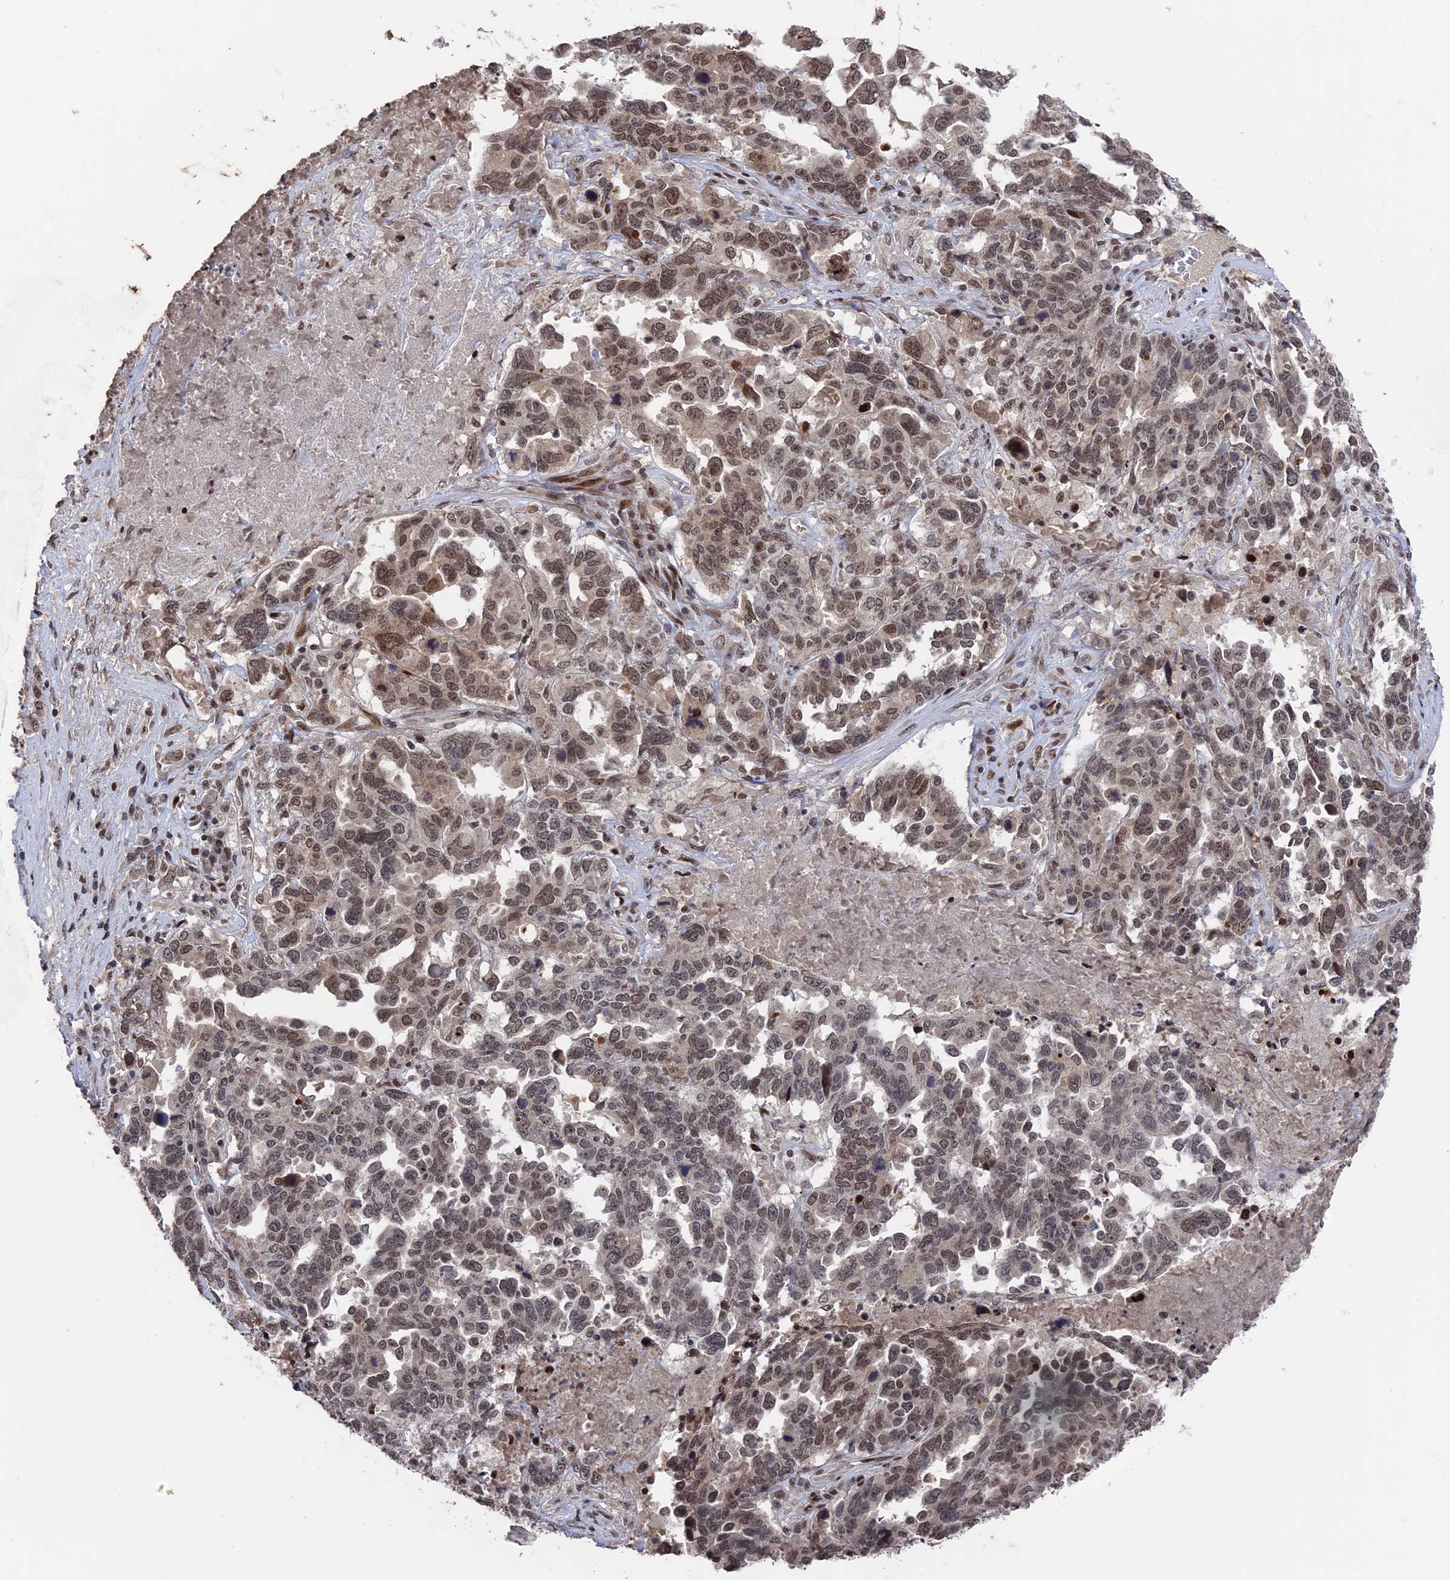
{"staining": {"intensity": "moderate", "quantity": ">75%", "location": "nuclear"}, "tissue": "ovarian cancer", "cell_type": "Tumor cells", "image_type": "cancer", "snomed": [{"axis": "morphology", "description": "Carcinoma, endometroid"}, {"axis": "topography", "description": "Ovary"}], "caption": "Human ovarian cancer stained with a protein marker shows moderate staining in tumor cells.", "gene": "NR2C2AP", "patient": {"sex": "female", "age": 62}}